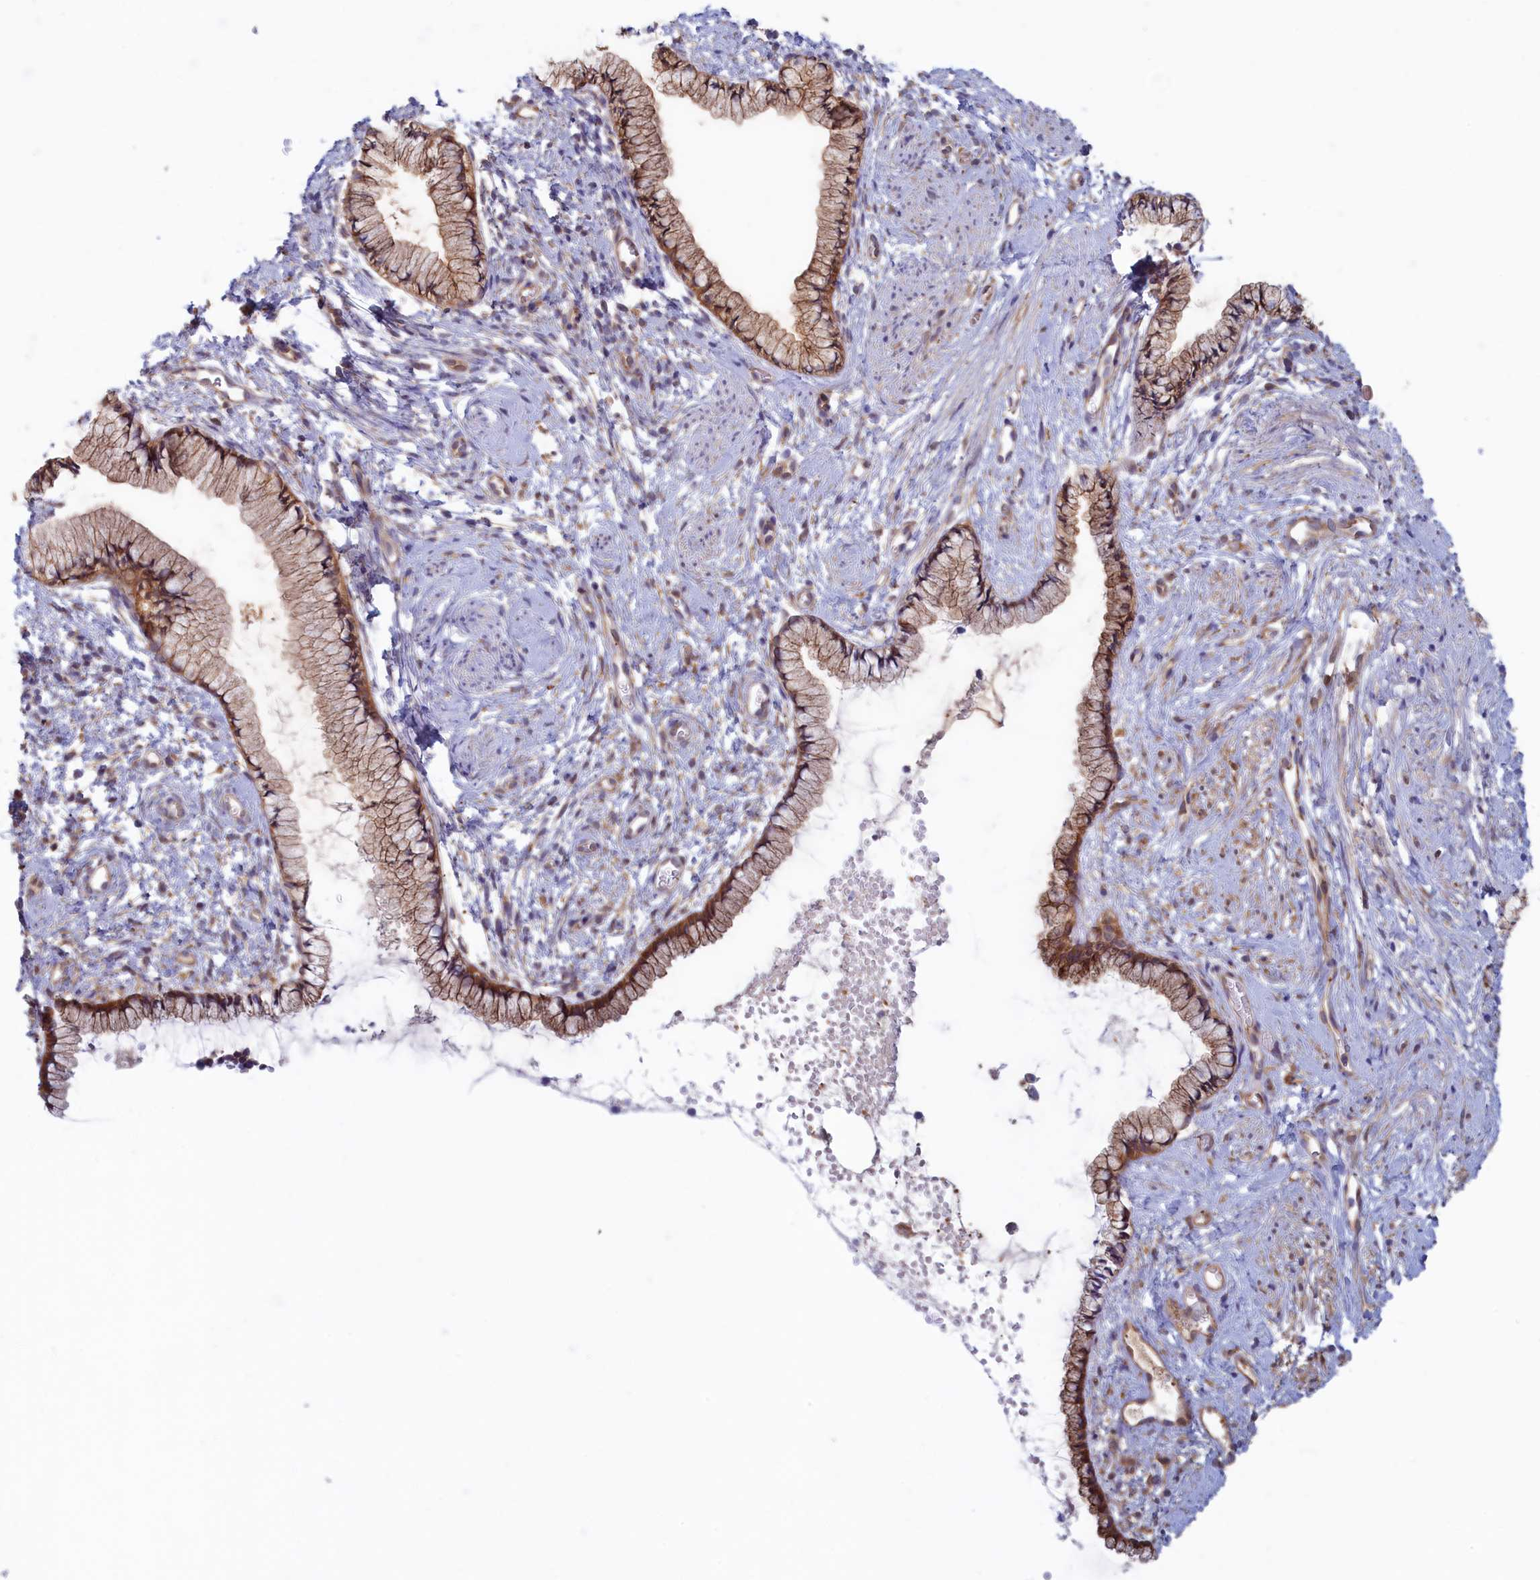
{"staining": {"intensity": "moderate", "quantity": ">75%", "location": "cytoplasmic/membranous"}, "tissue": "cervix", "cell_type": "Glandular cells", "image_type": "normal", "snomed": [{"axis": "morphology", "description": "Normal tissue, NOS"}, {"axis": "topography", "description": "Cervix"}], "caption": "Glandular cells reveal medium levels of moderate cytoplasmic/membranous staining in approximately >75% of cells in benign human cervix. (Stains: DAB in brown, nuclei in blue, Microscopy: brightfield microscopy at high magnification).", "gene": "SYNDIG1L", "patient": {"sex": "female", "age": 57}}